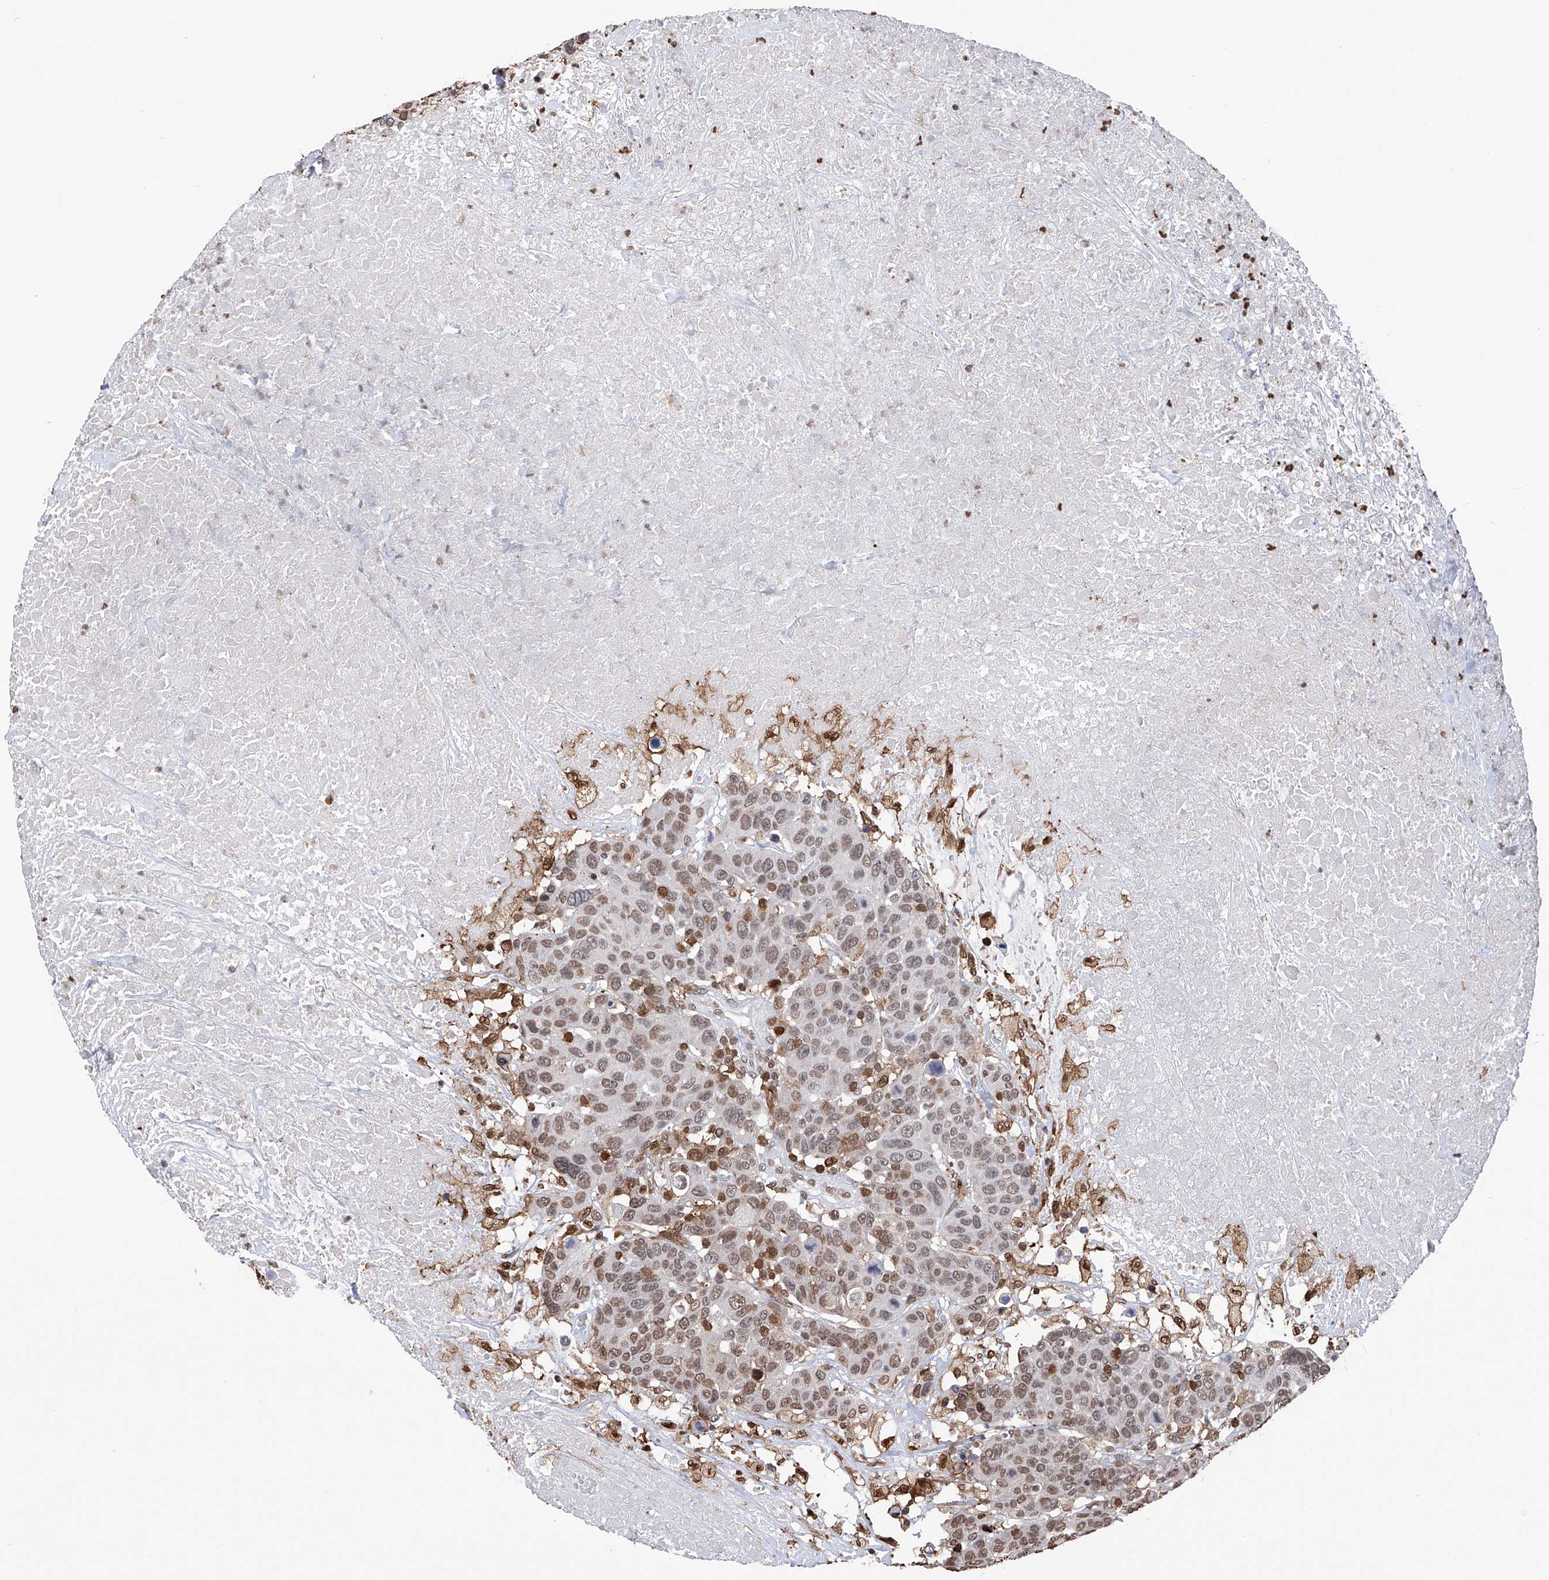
{"staining": {"intensity": "moderate", "quantity": "25%-75%", "location": "nuclear"}, "tissue": "breast cancer", "cell_type": "Tumor cells", "image_type": "cancer", "snomed": [{"axis": "morphology", "description": "Duct carcinoma"}, {"axis": "topography", "description": "Breast"}], "caption": "There is medium levels of moderate nuclear positivity in tumor cells of breast cancer (invasive ductal carcinoma), as demonstrated by immunohistochemical staining (brown color).", "gene": "CFAP410", "patient": {"sex": "female", "age": 37}}